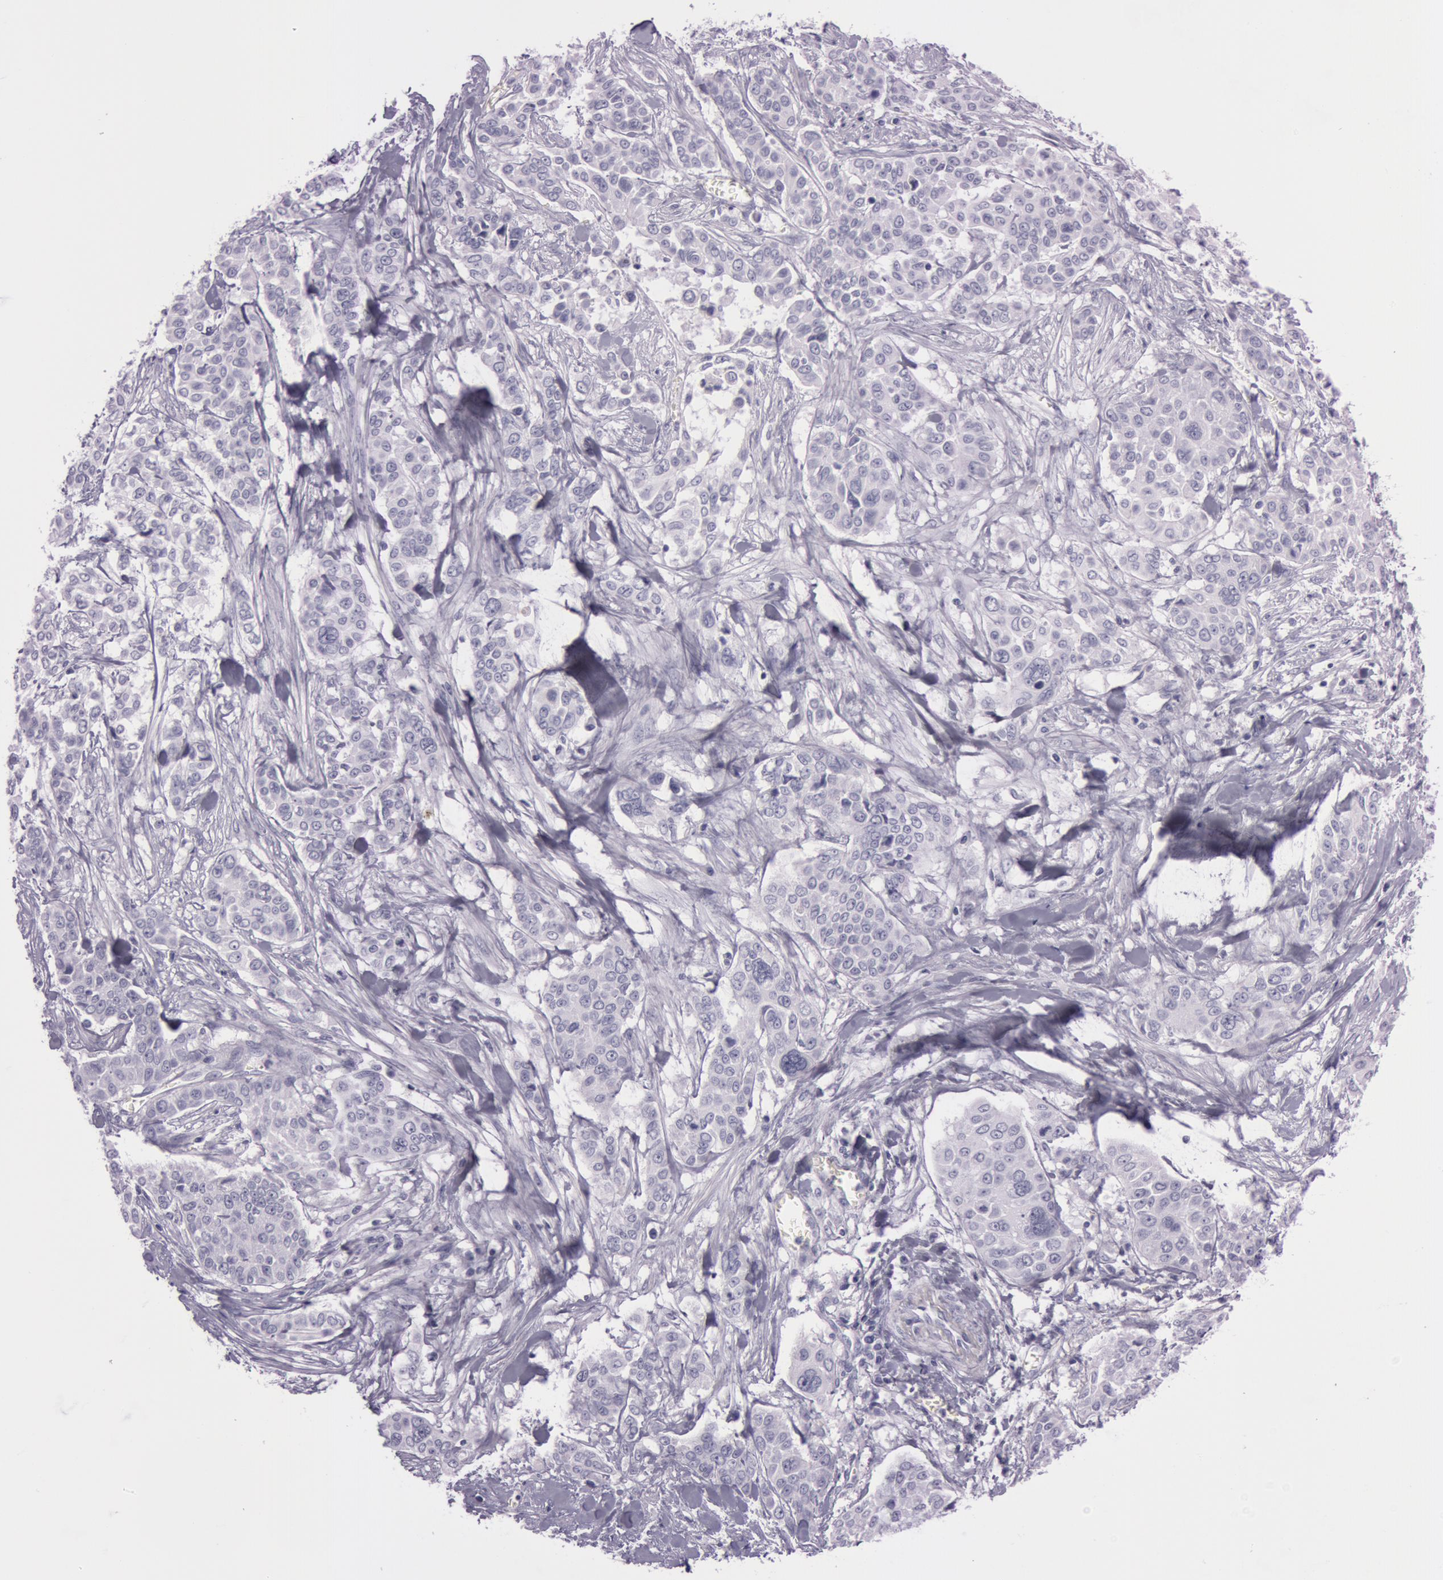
{"staining": {"intensity": "negative", "quantity": "none", "location": "none"}, "tissue": "pancreatic cancer", "cell_type": "Tumor cells", "image_type": "cancer", "snomed": [{"axis": "morphology", "description": "Adenocarcinoma, NOS"}, {"axis": "topography", "description": "Pancreas"}], "caption": "Immunohistochemistry (IHC) image of neoplastic tissue: human pancreatic adenocarcinoma stained with DAB (3,3'-diaminobenzidine) exhibits no significant protein staining in tumor cells. Brightfield microscopy of immunohistochemistry stained with DAB (brown) and hematoxylin (blue), captured at high magnification.", "gene": "S100A7", "patient": {"sex": "female", "age": 52}}